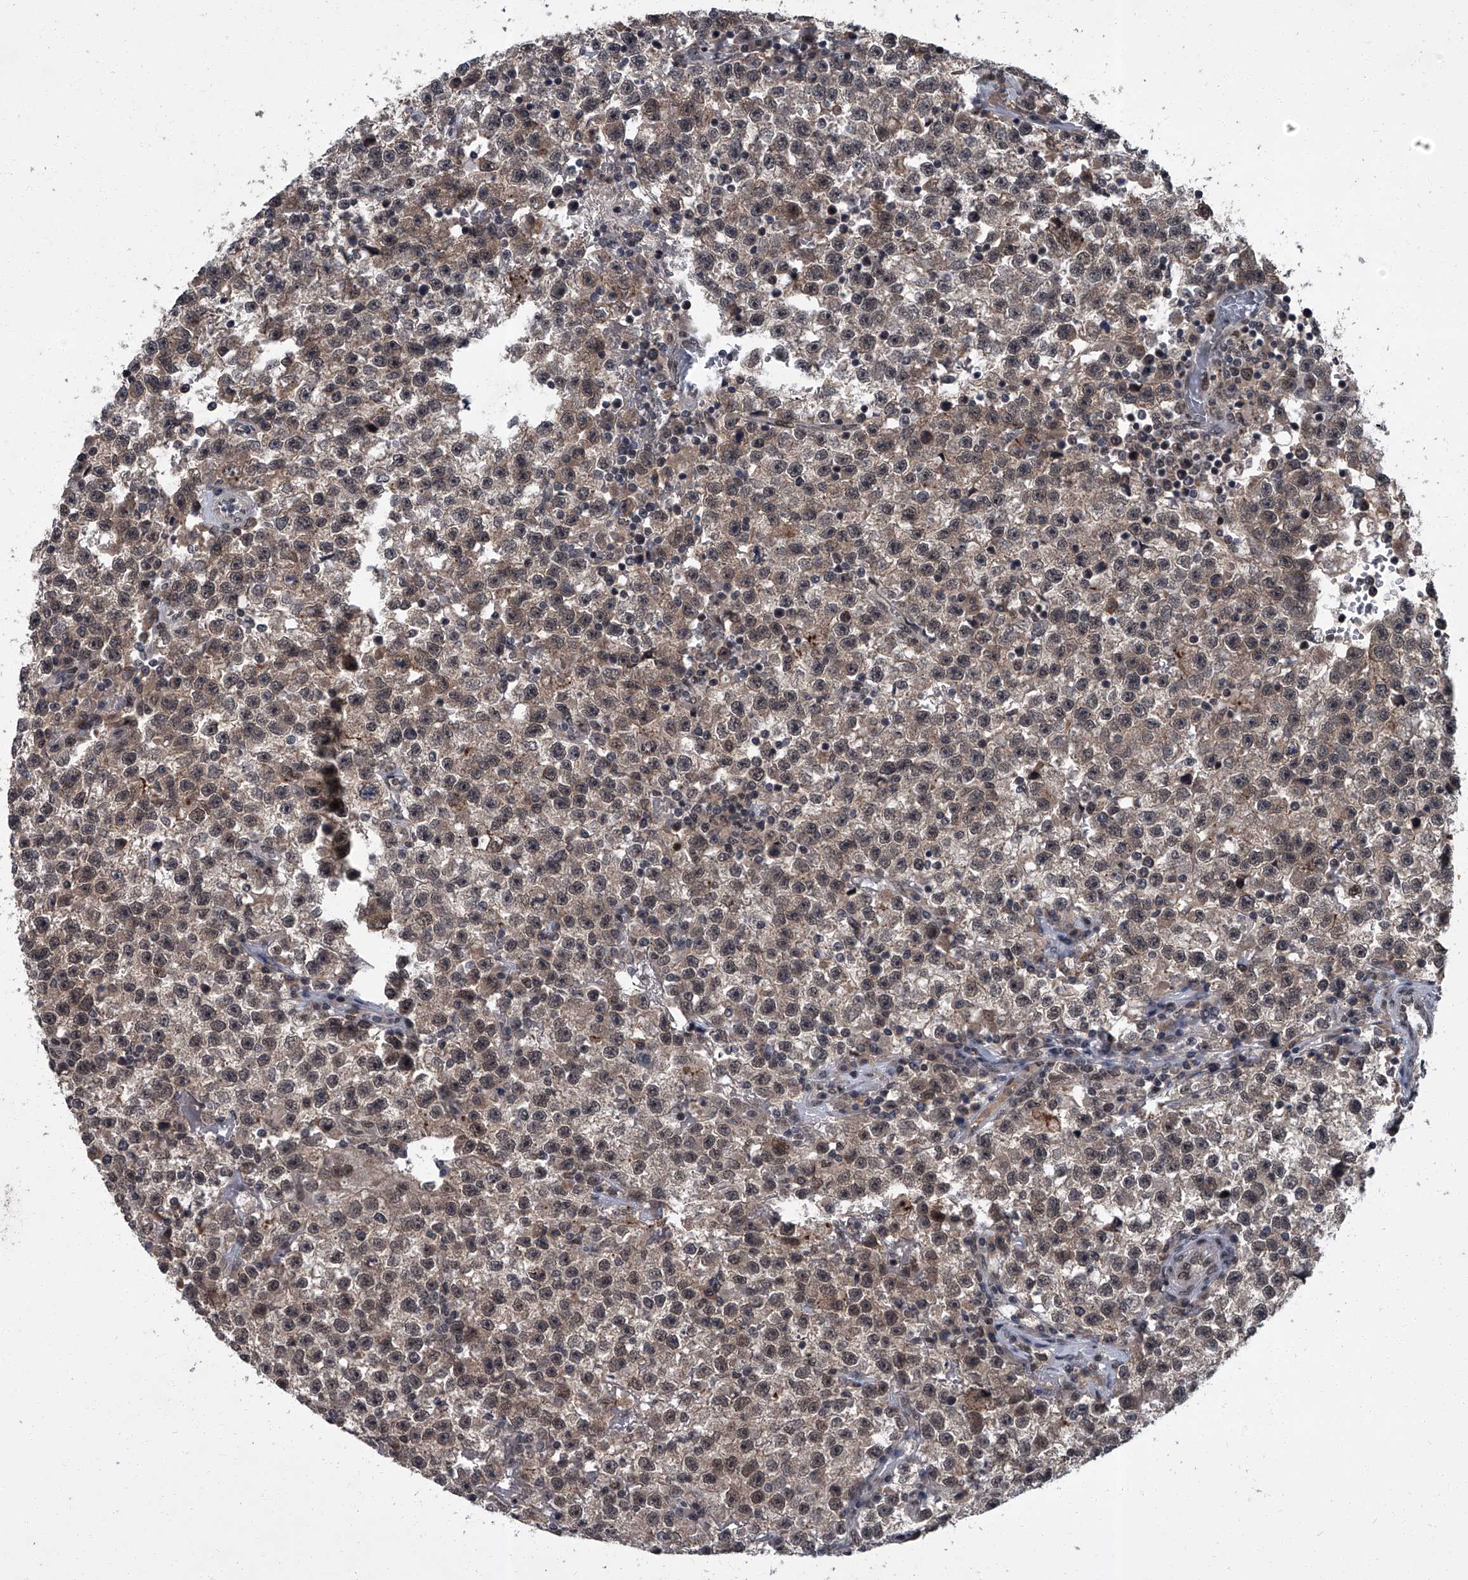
{"staining": {"intensity": "weak", "quantity": ">75%", "location": "nuclear"}, "tissue": "testis cancer", "cell_type": "Tumor cells", "image_type": "cancer", "snomed": [{"axis": "morphology", "description": "Seminoma, NOS"}, {"axis": "topography", "description": "Testis"}], "caption": "Protein staining of testis seminoma tissue exhibits weak nuclear staining in about >75% of tumor cells.", "gene": "ZNF518B", "patient": {"sex": "male", "age": 22}}